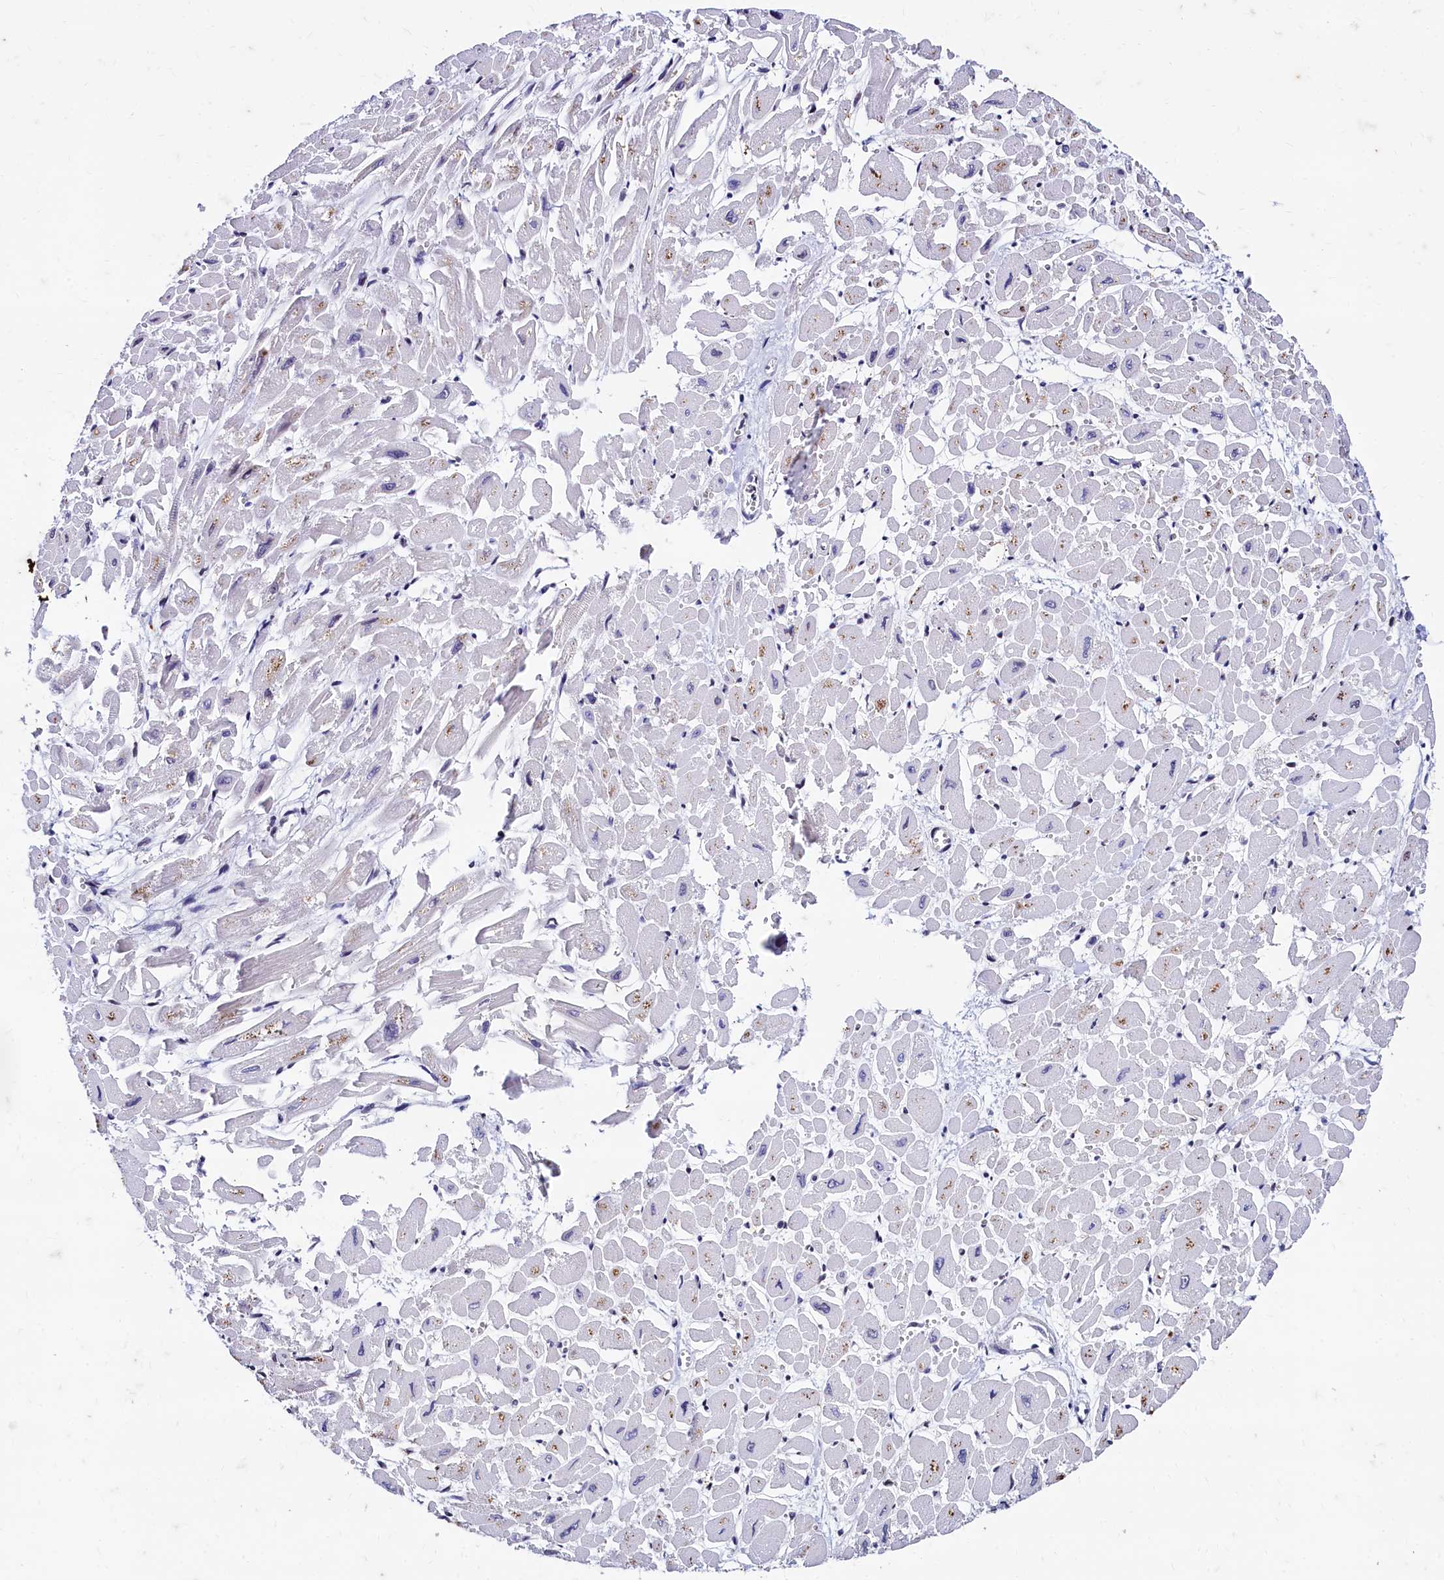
{"staining": {"intensity": "moderate", "quantity": "<25%", "location": "nuclear"}, "tissue": "heart muscle", "cell_type": "Cardiomyocytes", "image_type": "normal", "snomed": [{"axis": "morphology", "description": "Normal tissue, NOS"}, {"axis": "topography", "description": "Heart"}], "caption": "Protein expression analysis of normal human heart muscle reveals moderate nuclear positivity in about <25% of cardiomyocytes. The protein is shown in brown color, while the nuclei are stained blue.", "gene": "CPSF7", "patient": {"sex": "male", "age": 54}}